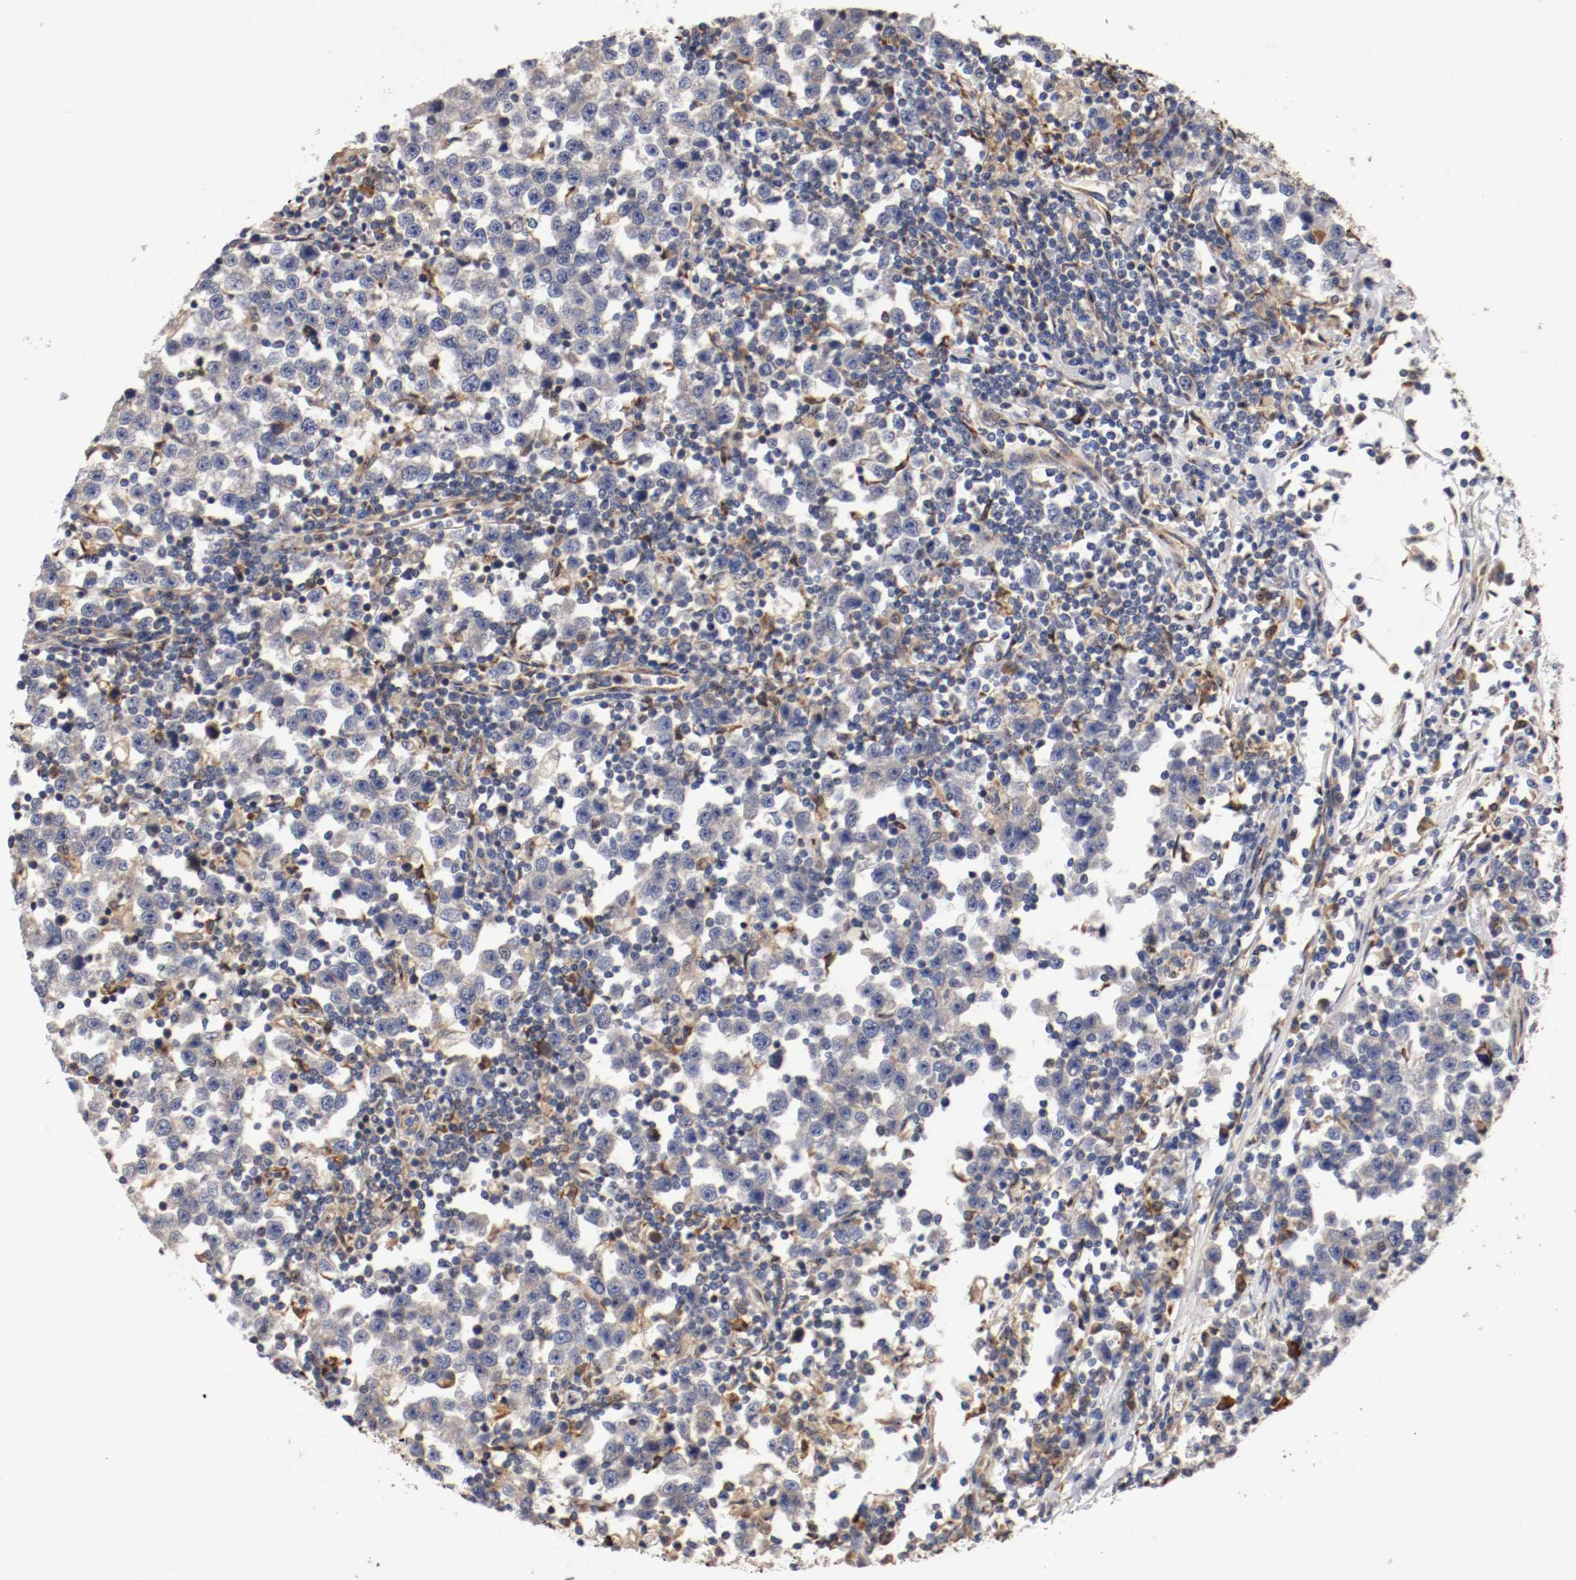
{"staining": {"intensity": "negative", "quantity": "none", "location": "none"}, "tissue": "testis cancer", "cell_type": "Tumor cells", "image_type": "cancer", "snomed": [{"axis": "morphology", "description": "Seminoma, NOS"}, {"axis": "topography", "description": "Testis"}], "caption": "Immunohistochemical staining of testis cancer shows no significant expression in tumor cells.", "gene": "TNFSF13", "patient": {"sex": "male", "age": 43}}